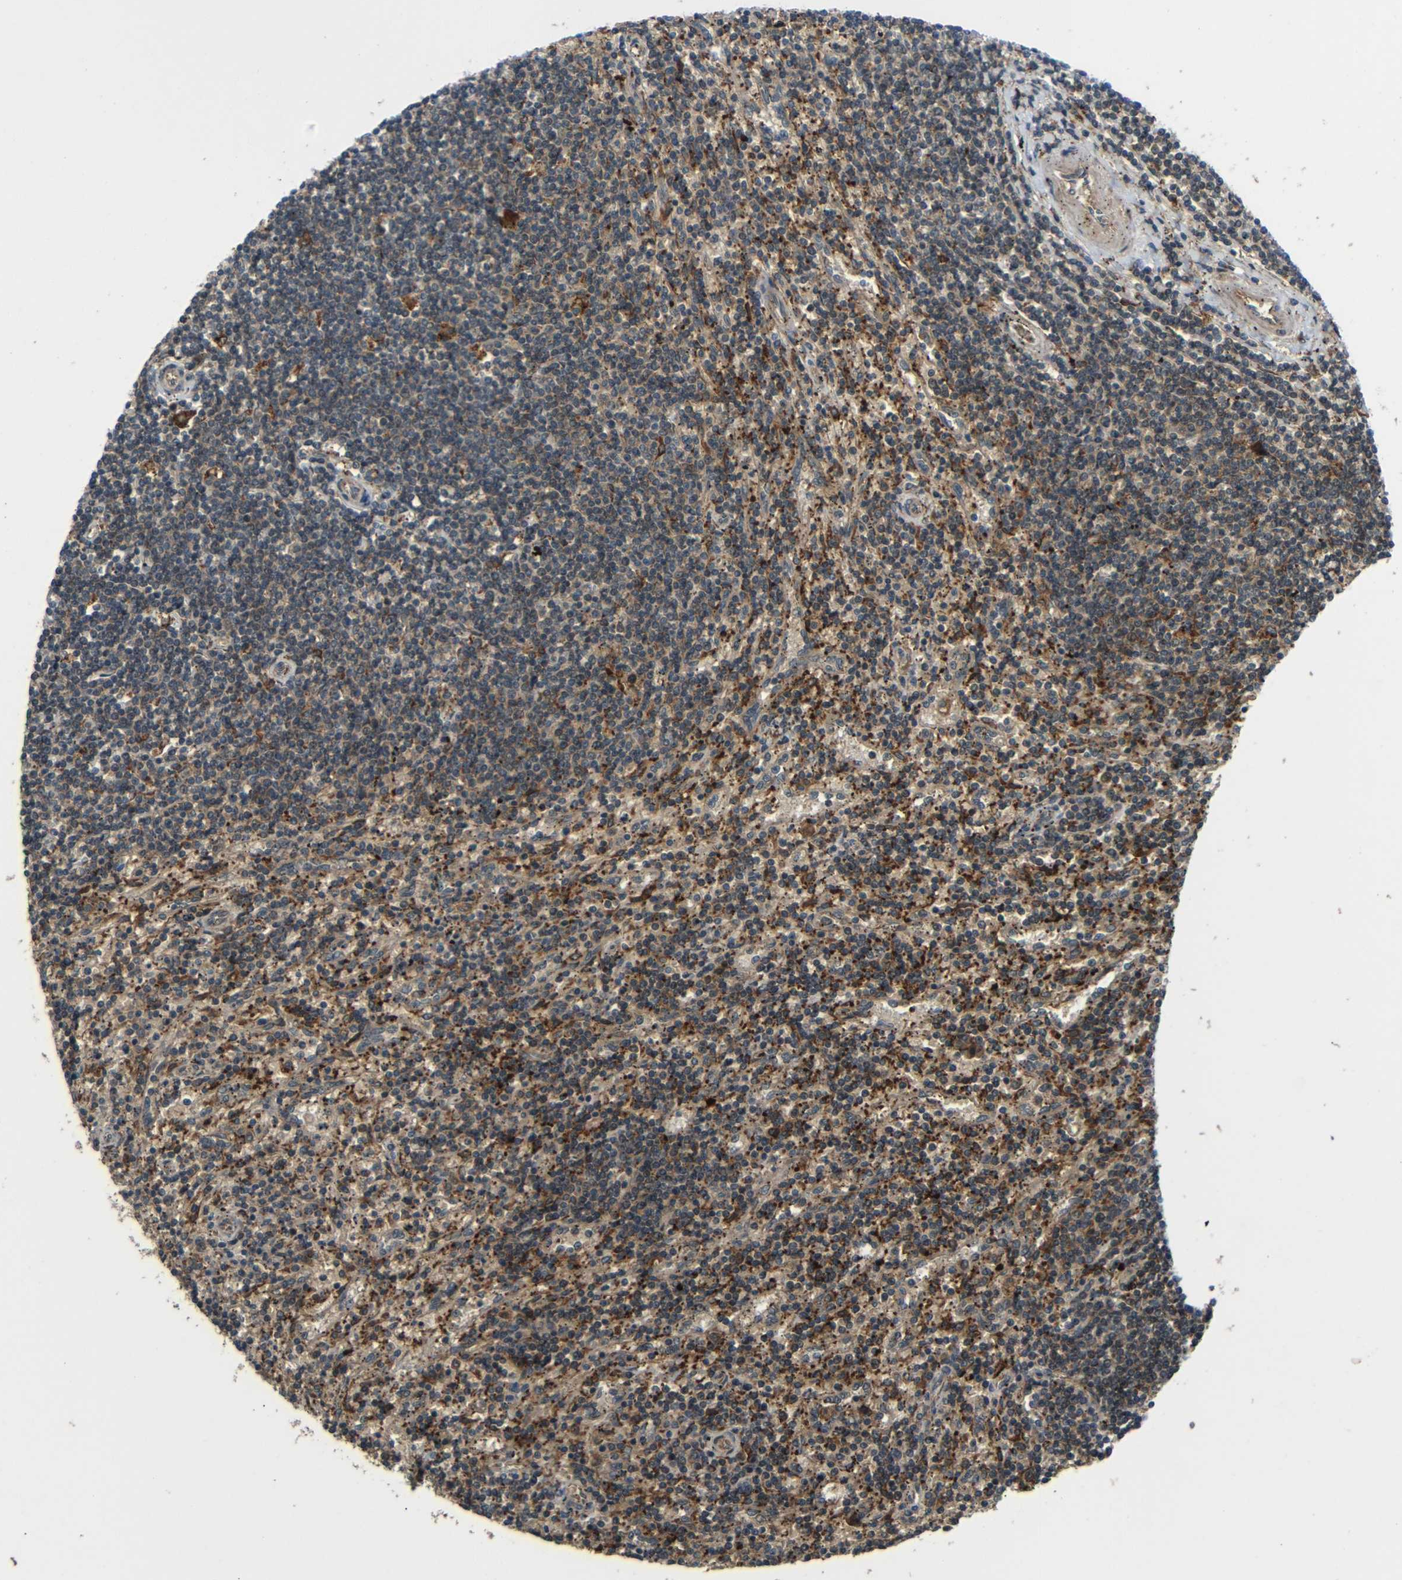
{"staining": {"intensity": "moderate", "quantity": "<25%", "location": "cytoplasmic/membranous"}, "tissue": "lymphoma", "cell_type": "Tumor cells", "image_type": "cancer", "snomed": [{"axis": "morphology", "description": "Malignant lymphoma, non-Hodgkin's type, Low grade"}, {"axis": "topography", "description": "Spleen"}], "caption": "Lymphoma tissue reveals moderate cytoplasmic/membranous staining in approximately <25% of tumor cells, visualized by immunohistochemistry.", "gene": "EPHB2", "patient": {"sex": "male", "age": 76}}